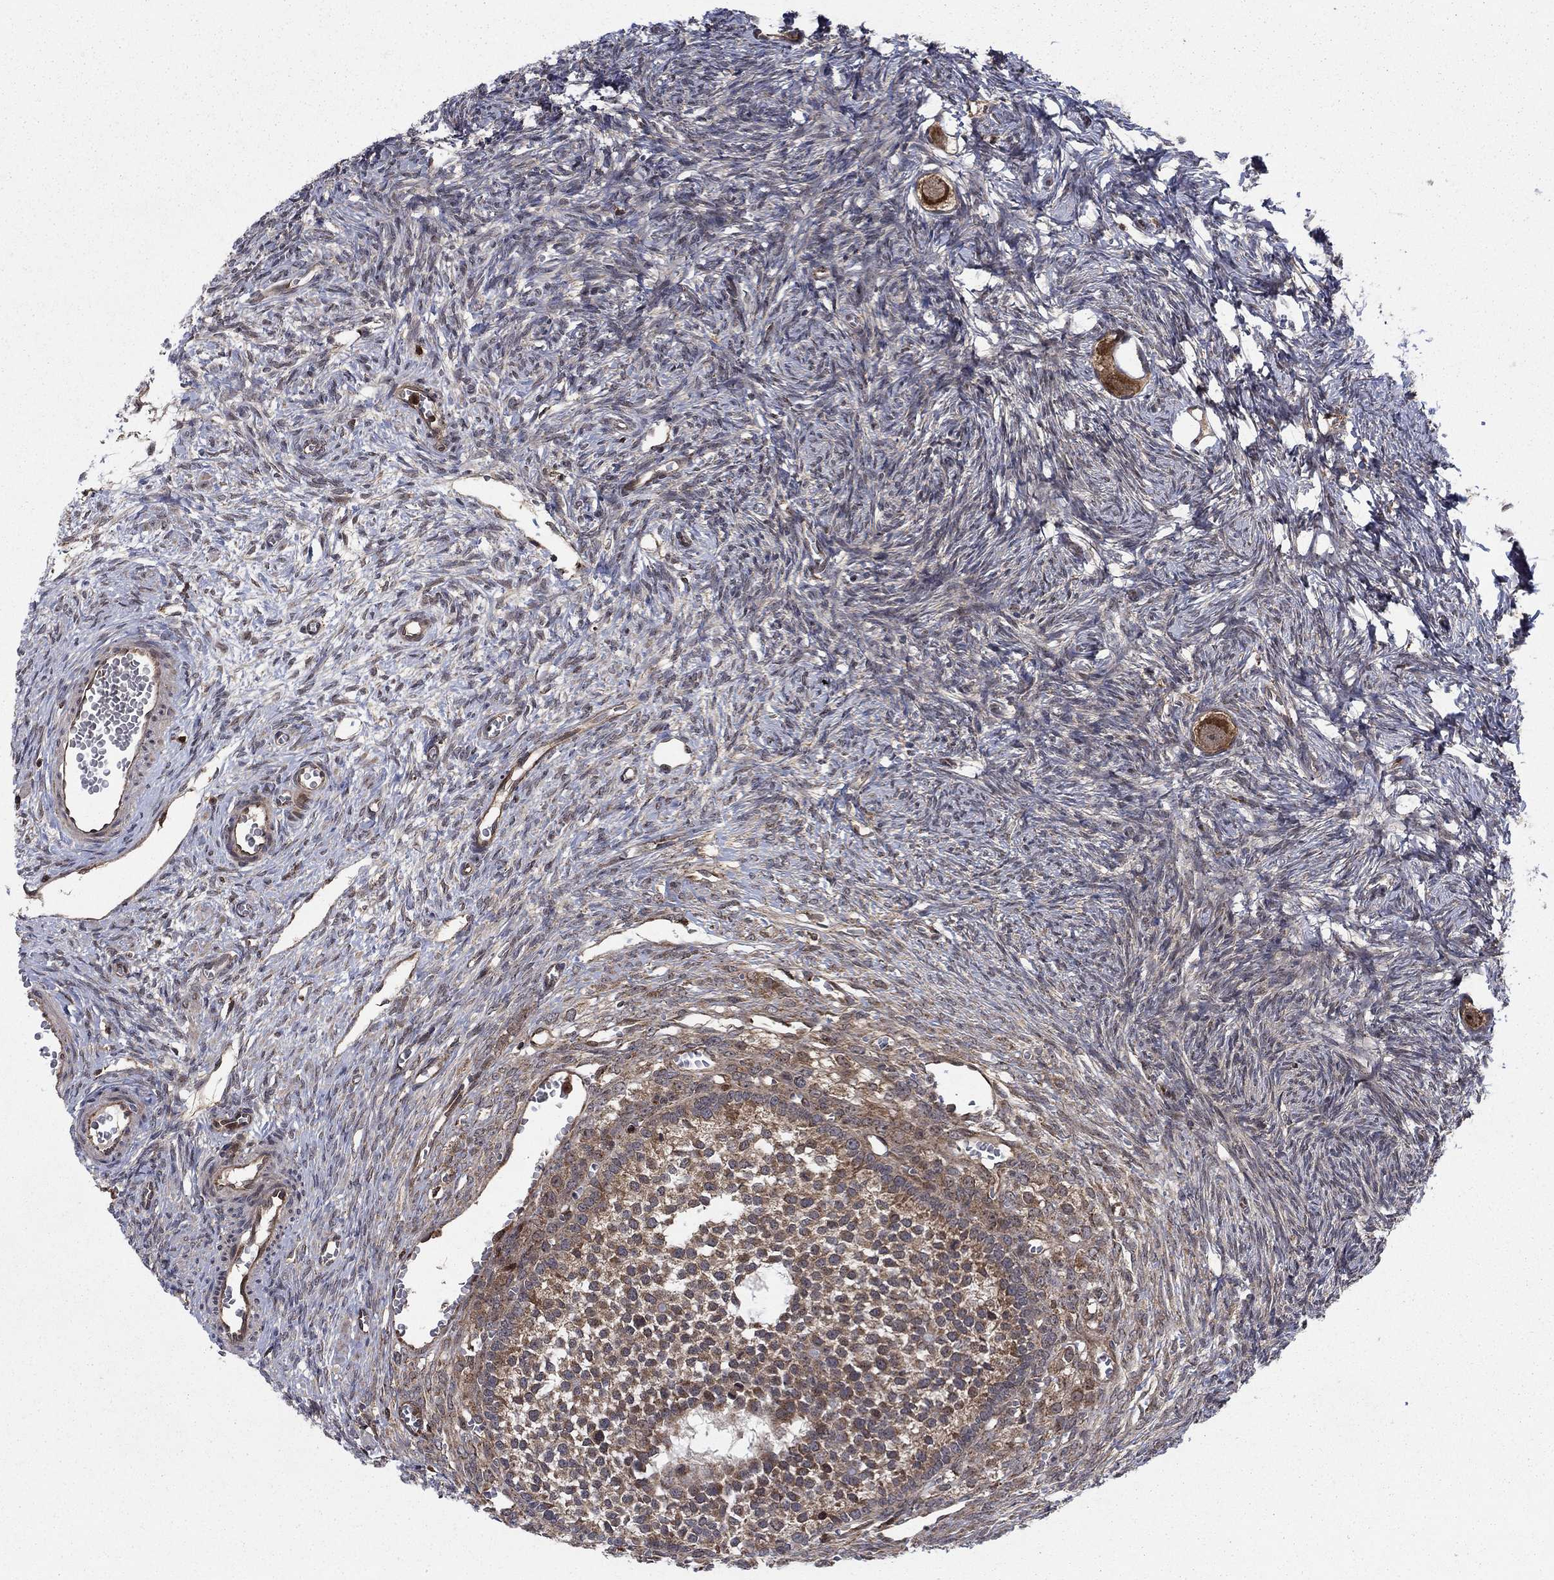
{"staining": {"intensity": "strong", "quantity": "25%-75%", "location": "cytoplasmic/membranous"}, "tissue": "ovary", "cell_type": "Follicle cells", "image_type": "normal", "snomed": [{"axis": "morphology", "description": "Normal tissue, NOS"}, {"axis": "topography", "description": "Ovary"}], "caption": "Protein expression analysis of unremarkable ovary demonstrates strong cytoplasmic/membranous expression in approximately 25%-75% of follicle cells. Using DAB (brown) and hematoxylin (blue) stains, captured at high magnification using brightfield microscopy.", "gene": "IFI35", "patient": {"sex": "female", "age": 27}}